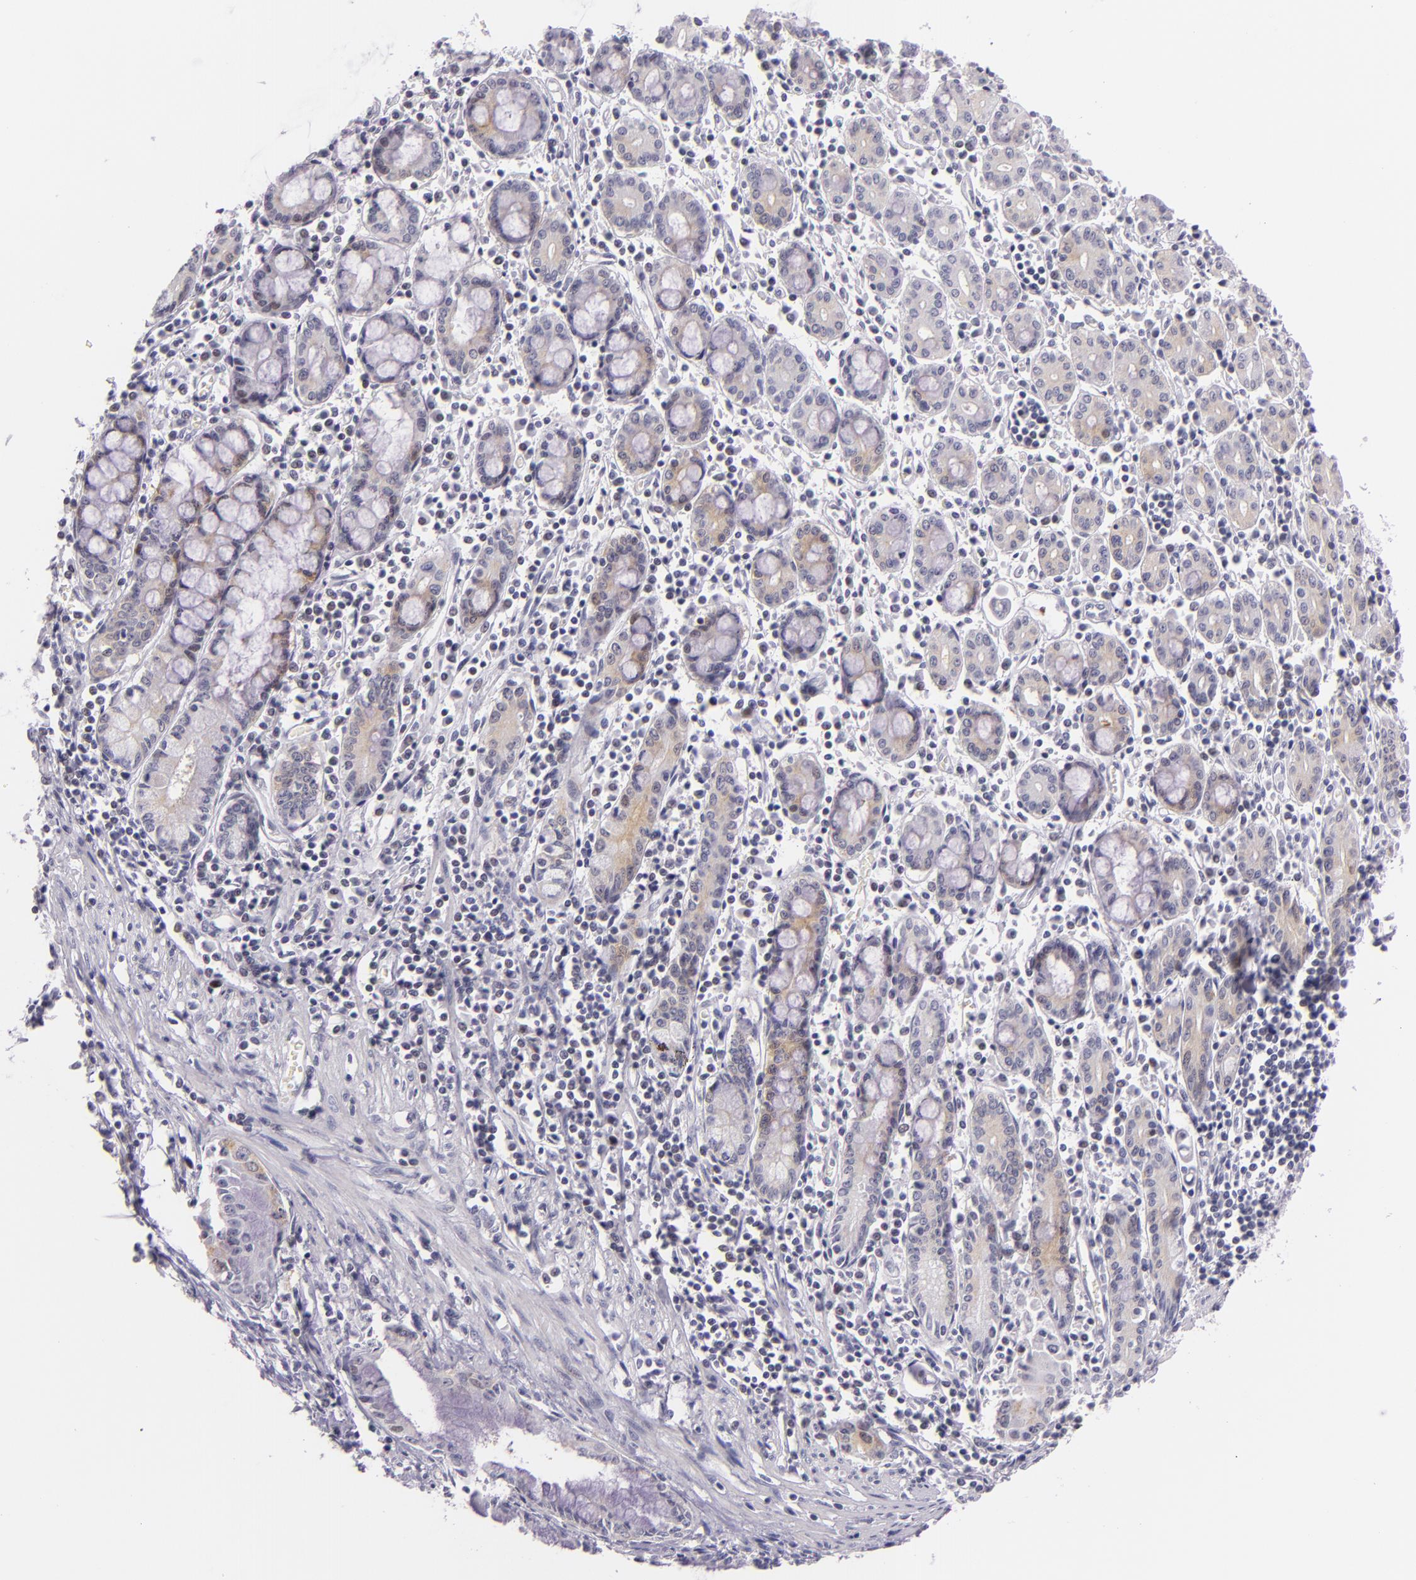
{"staining": {"intensity": "weak", "quantity": "25%-75%", "location": "cytoplasmic/membranous"}, "tissue": "pancreatic cancer", "cell_type": "Tumor cells", "image_type": "cancer", "snomed": [{"axis": "morphology", "description": "Adenocarcinoma, NOS"}, {"axis": "topography", "description": "Pancreas"}], "caption": "About 25%-75% of tumor cells in human pancreatic cancer (adenocarcinoma) show weak cytoplasmic/membranous protein staining as visualized by brown immunohistochemical staining.", "gene": "HSP90AA1", "patient": {"sex": "male", "age": 59}}